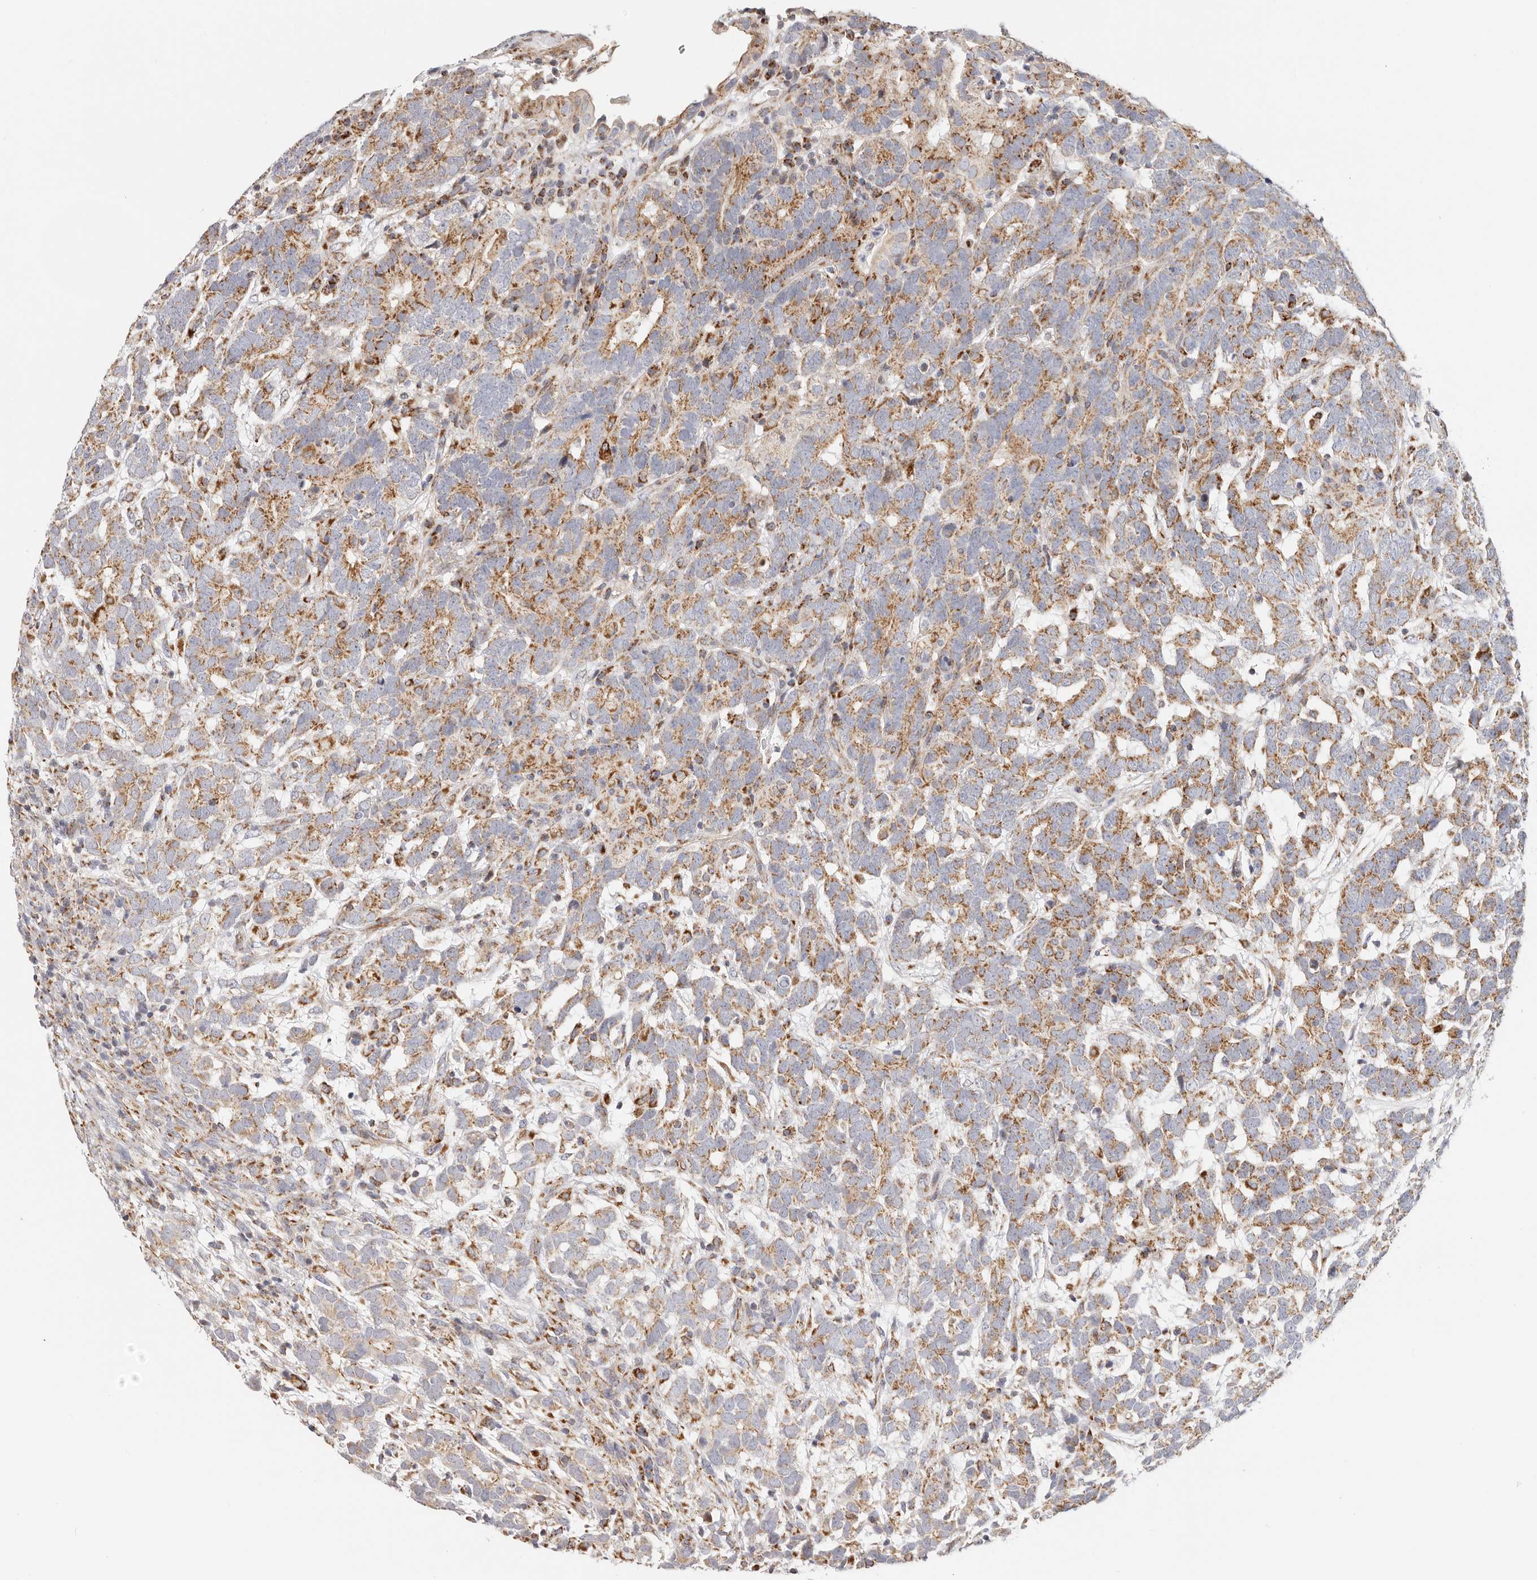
{"staining": {"intensity": "moderate", "quantity": "25%-75%", "location": "cytoplasmic/membranous"}, "tissue": "testis cancer", "cell_type": "Tumor cells", "image_type": "cancer", "snomed": [{"axis": "morphology", "description": "Carcinoma, Embryonal, NOS"}, {"axis": "topography", "description": "Testis"}], "caption": "This histopathology image demonstrates IHC staining of human testis cancer, with medium moderate cytoplasmic/membranous positivity in approximately 25%-75% of tumor cells.", "gene": "AFDN", "patient": {"sex": "male", "age": 26}}